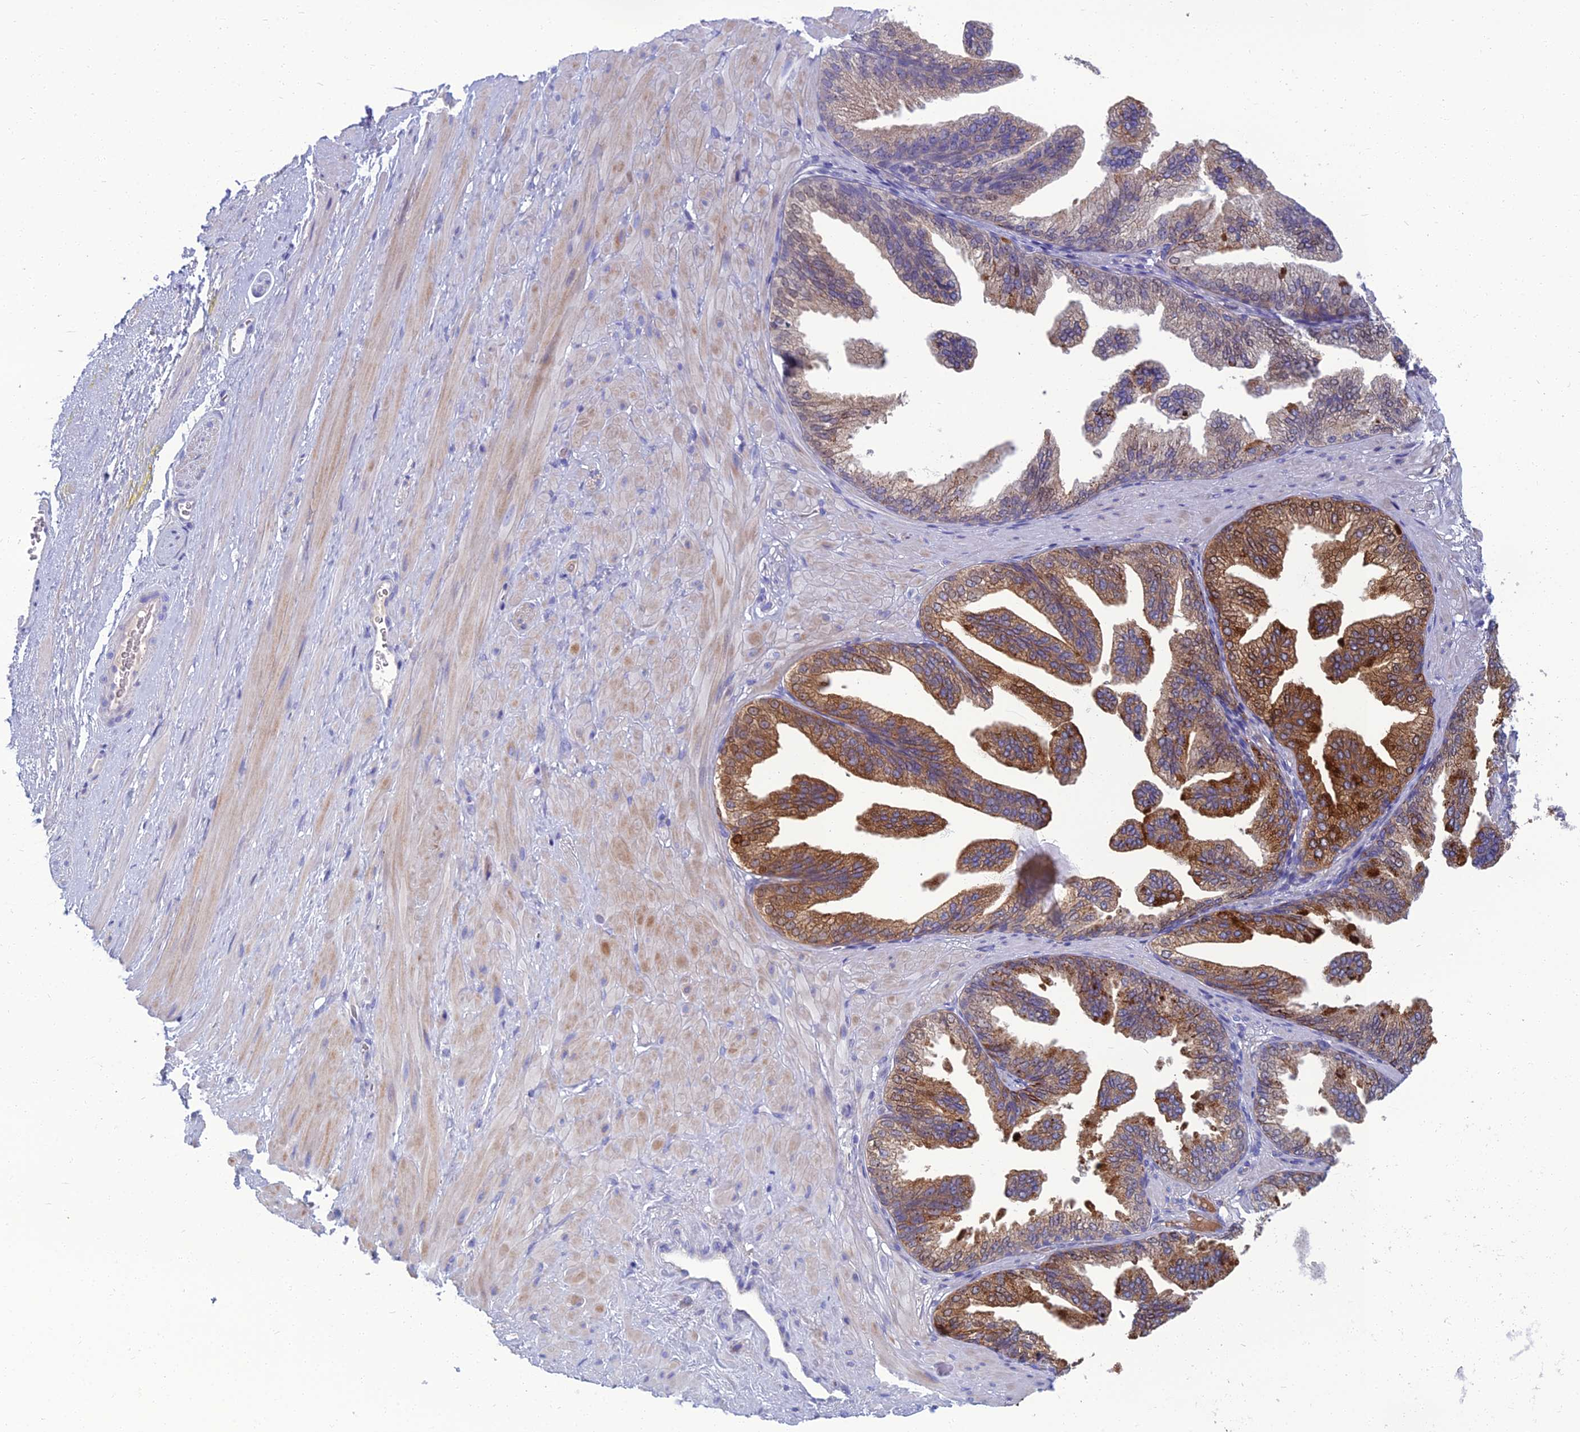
{"staining": {"intensity": "negative", "quantity": "none", "location": "none"}, "tissue": "adipose tissue", "cell_type": "Adipocytes", "image_type": "normal", "snomed": [{"axis": "morphology", "description": "Normal tissue, NOS"}, {"axis": "morphology", "description": "Adenocarcinoma, Low grade"}, {"axis": "topography", "description": "Prostate"}, {"axis": "topography", "description": "Peripheral nerve tissue"}], "caption": "This is a histopathology image of IHC staining of benign adipose tissue, which shows no positivity in adipocytes. Nuclei are stained in blue.", "gene": "SPTLC3", "patient": {"sex": "male", "age": 63}}